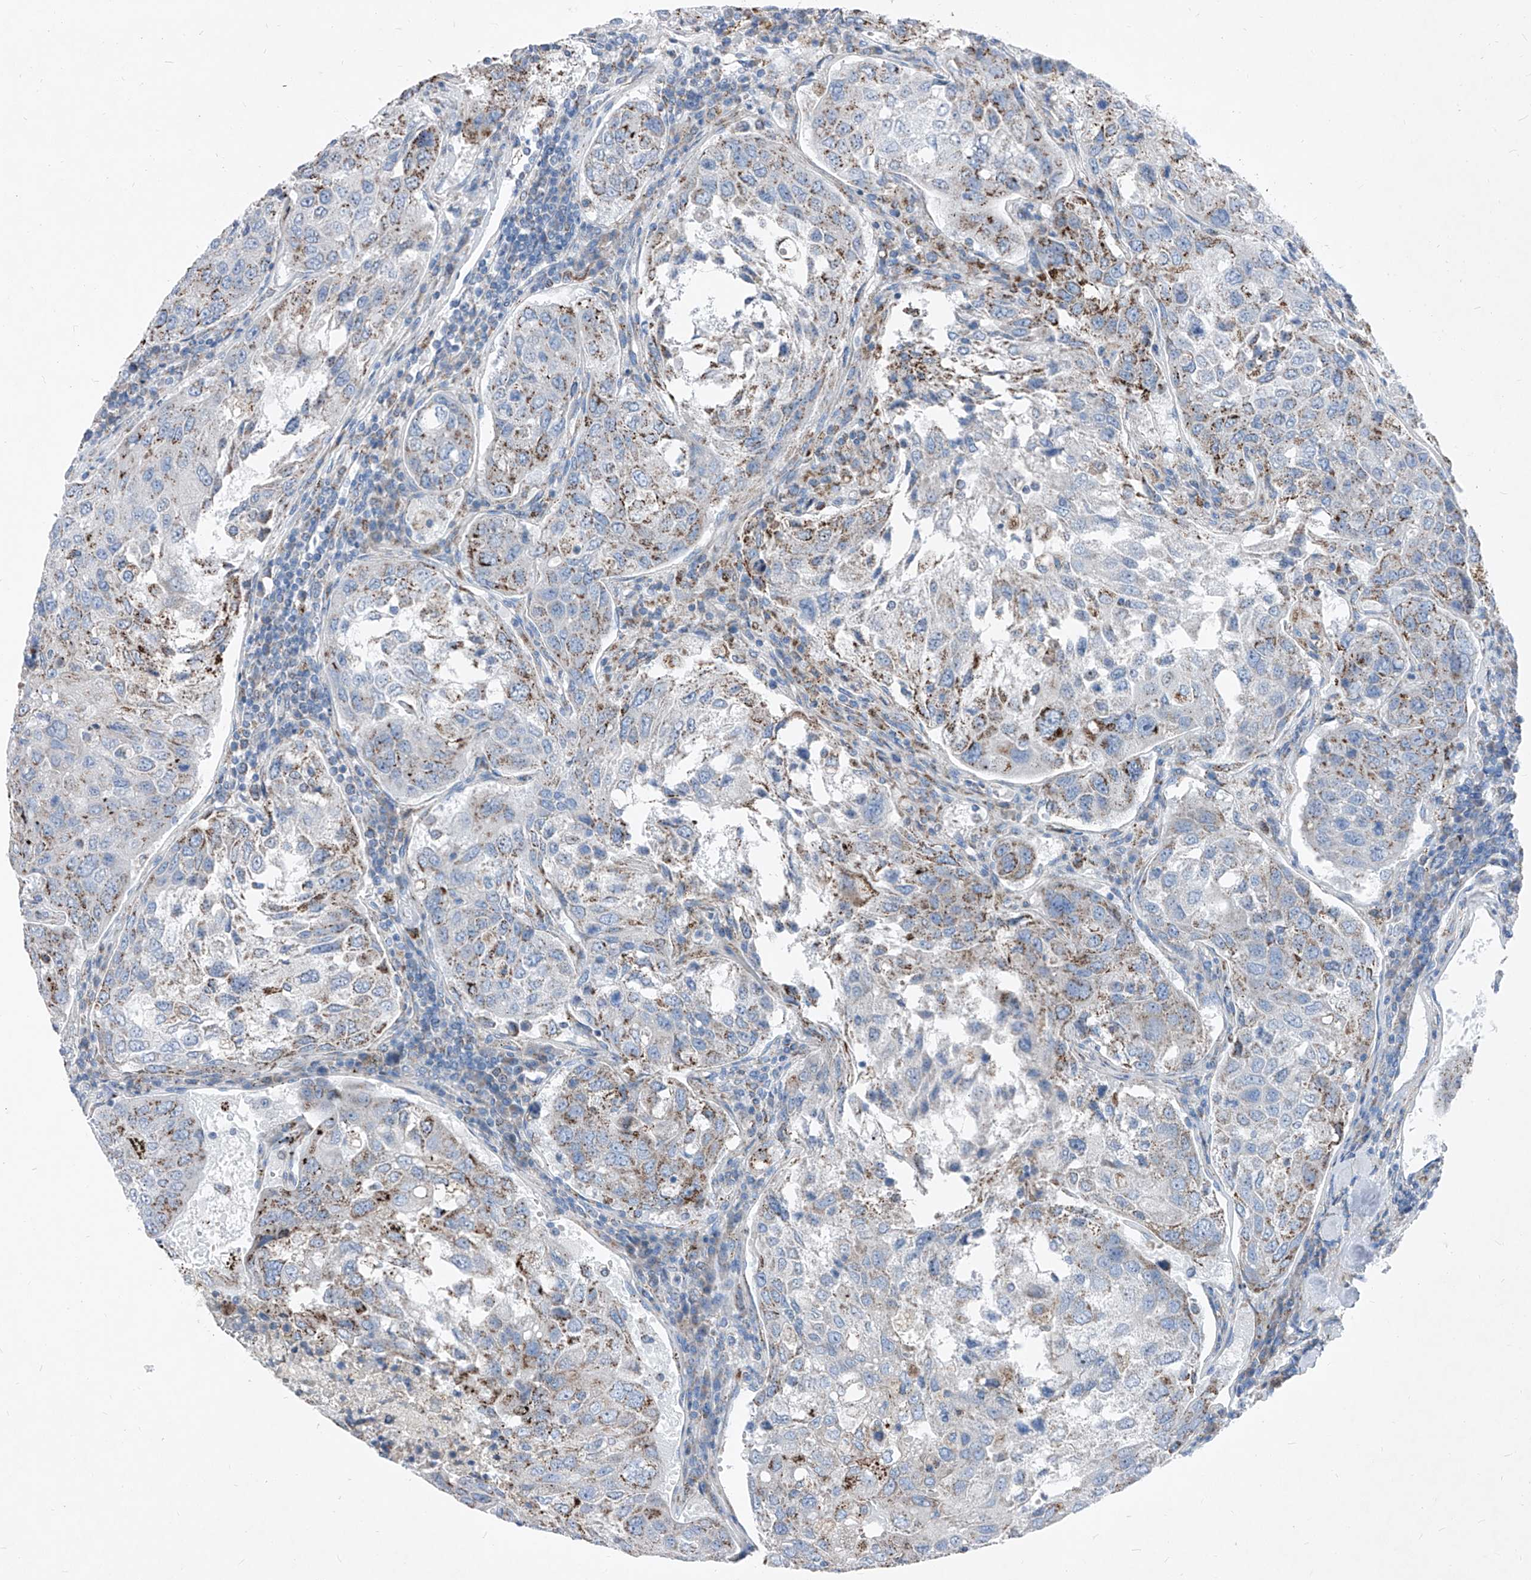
{"staining": {"intensity": "moderate", "quantity": "25%-75%", "location": "cytoplasmic/membranous"}, "tissue": "urothelial cancer", "cell_type": "Tumor cells", "image_type": "cancer", "snomed": [{"axis": "morphology", "description": "Urothelial carcinoma, High grade"}, {"axis": "topography", "description": "Lymph node"}, {"axis": "topography", "description": "Urinary bladder"}], "caption": "Moderate cytoplasmic/membranous protein expression is appreciated in approximately 25%-75% of tumor cells in high-grade urothelial carcinoma. Nuclei are stained in blue.", "gene": "AGPS", "patient": {"sex": "male", "age": 51}}